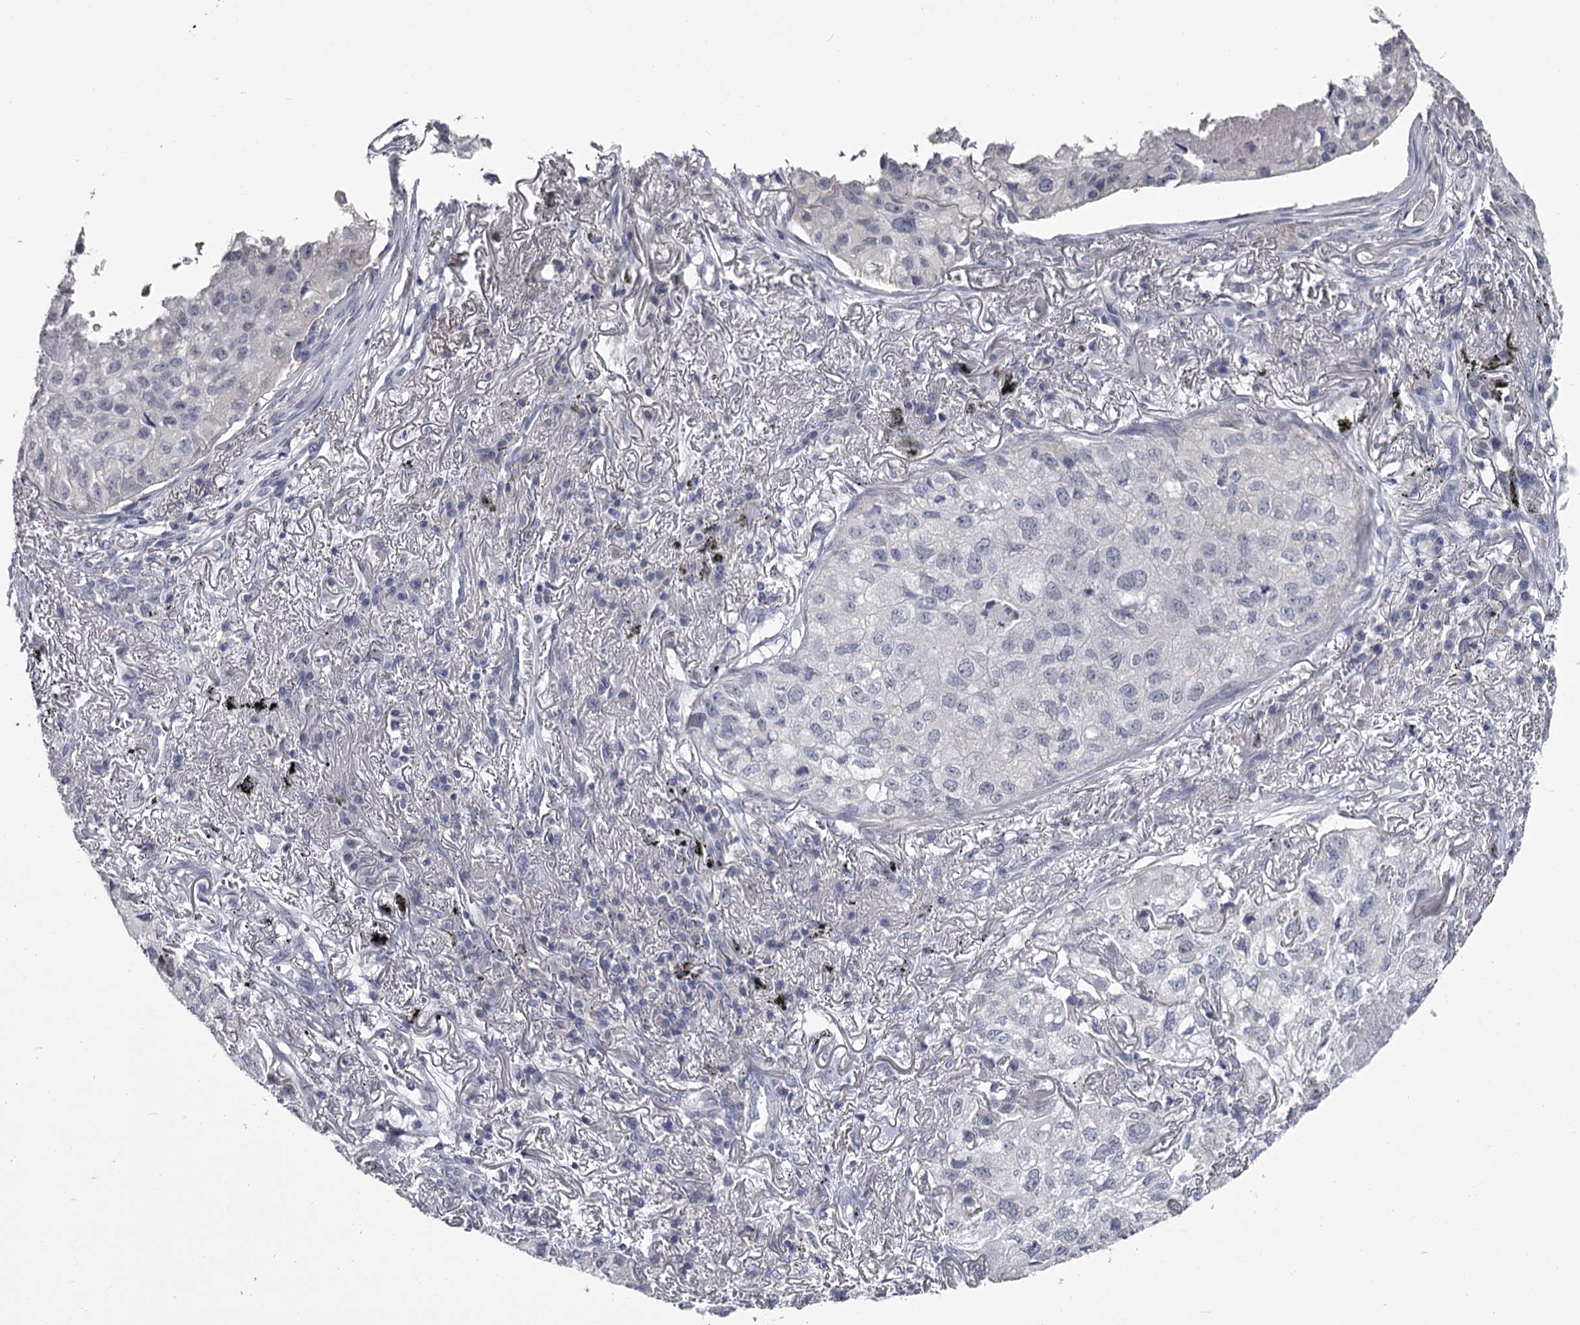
{"staining": {"intensity": "negative", "quantity": "none", "location": "none"}, "tissue": "lung cancer", "cell_type": "Tumor cells", "image_type": "cancer", "snomed": [{"axis": "morphology", "description": "Adenocarcinoma, NOS"}, {"axis": "topography", "description": "Lung"}], "caption": "This is a image of immunohistochemistry (IHC) staining of lung cancer (adenocarcinoma), which shows no positivity in tumor cells. (Stains: DAB IHC with hematoxylin counter stain, Microscopy: brightfield microscopy at high magnification).", "gene": "DAO", "patient": {"sex": "male", "age": 65}}